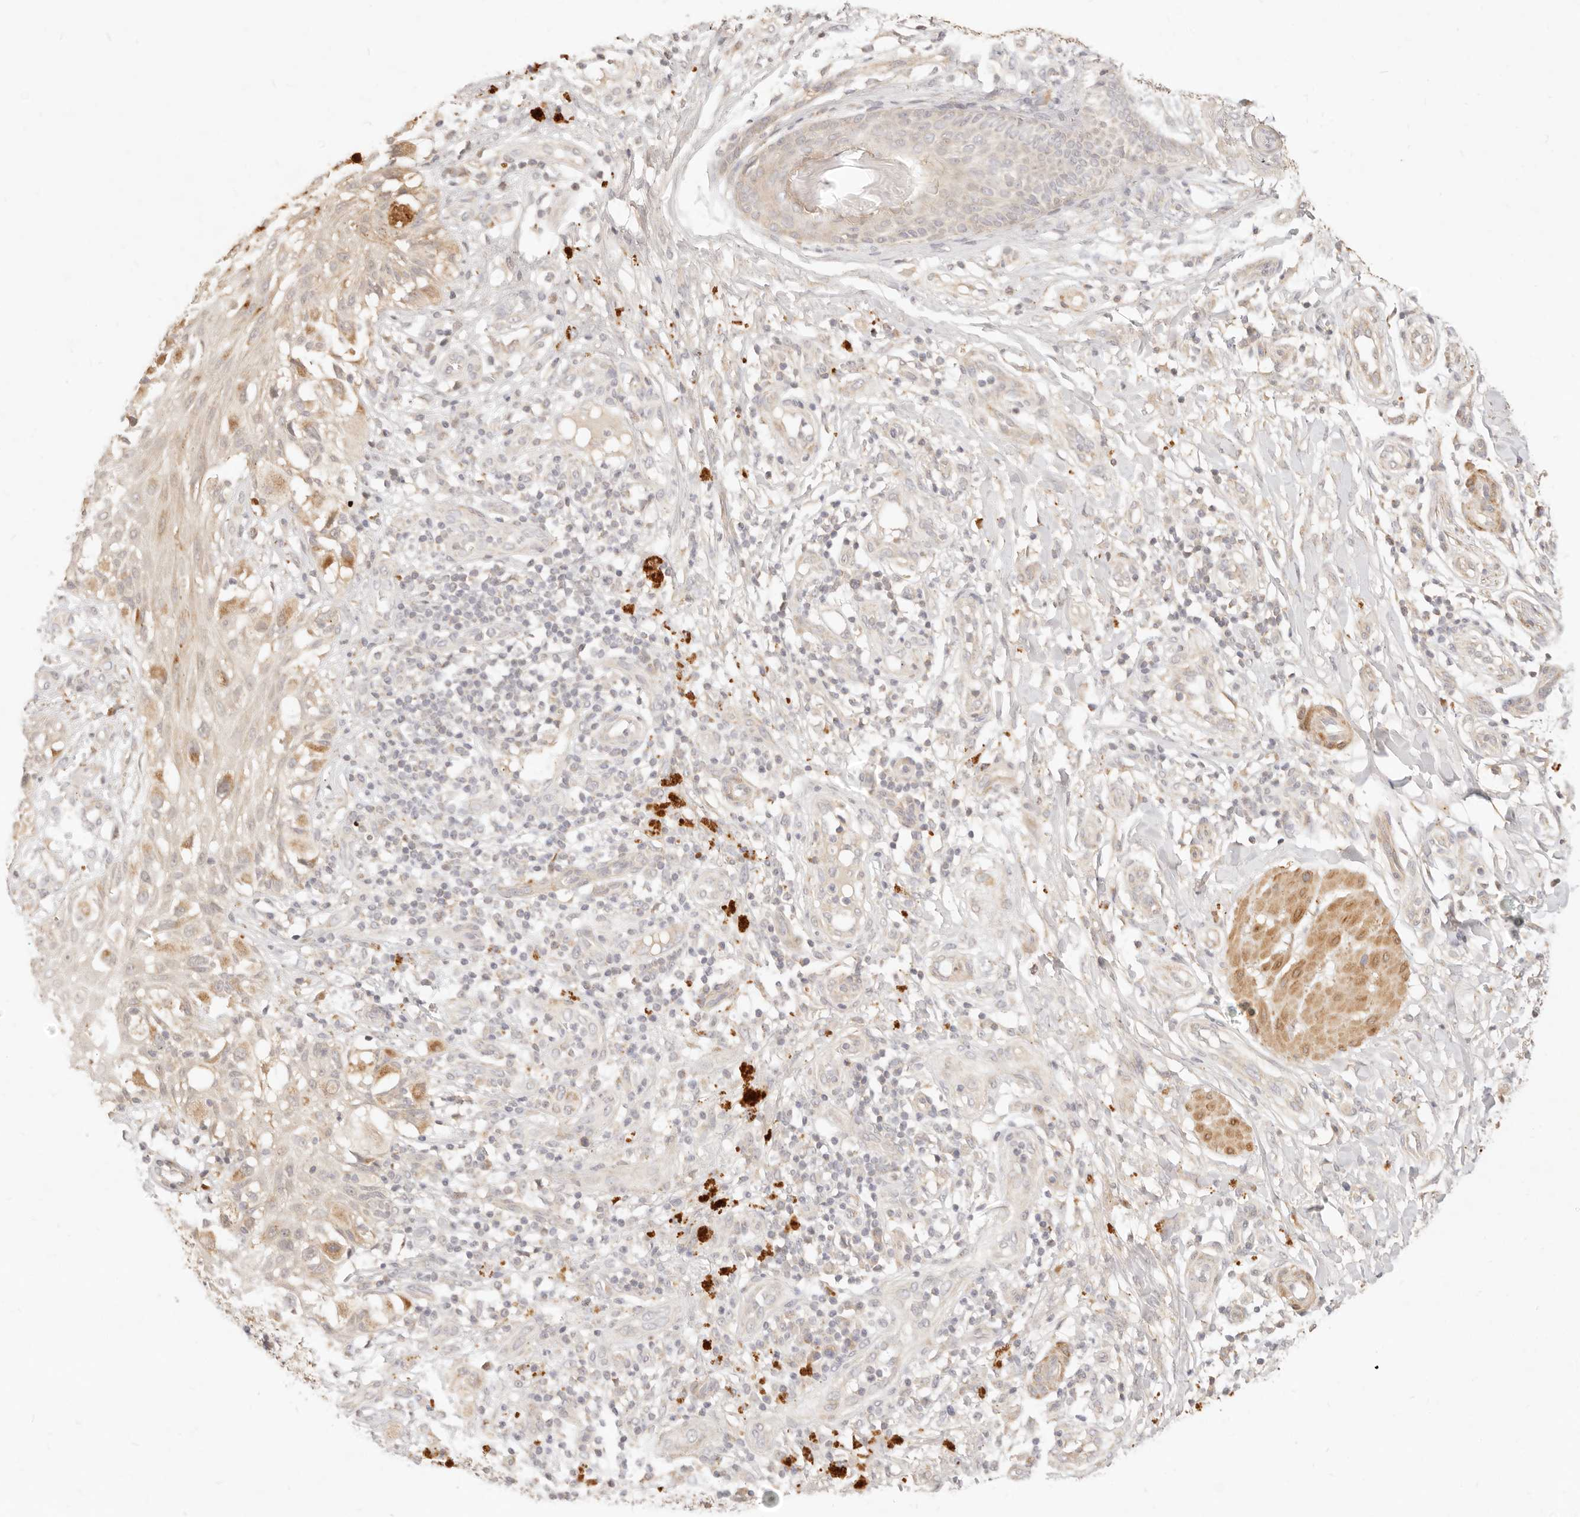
{"staining": {"intensity": "negative", "quantity": "none", "location": "none"}, "tissue": "melanoma", "cell_type": "Tumor cells", "image_type": "cancer", "snomed": [{"axis": "morphology", "description": "Malignant melanoma, NOS"}, {"axis": "topography", "description": "Skin"}], "caption": "A high-resolution micrograph shows immunohistochemistry staining of melanoma, which shows no significant staining in tumor cells.", "gene": "RUBCNL", "patient": {"sex": "female", "age": 81}}